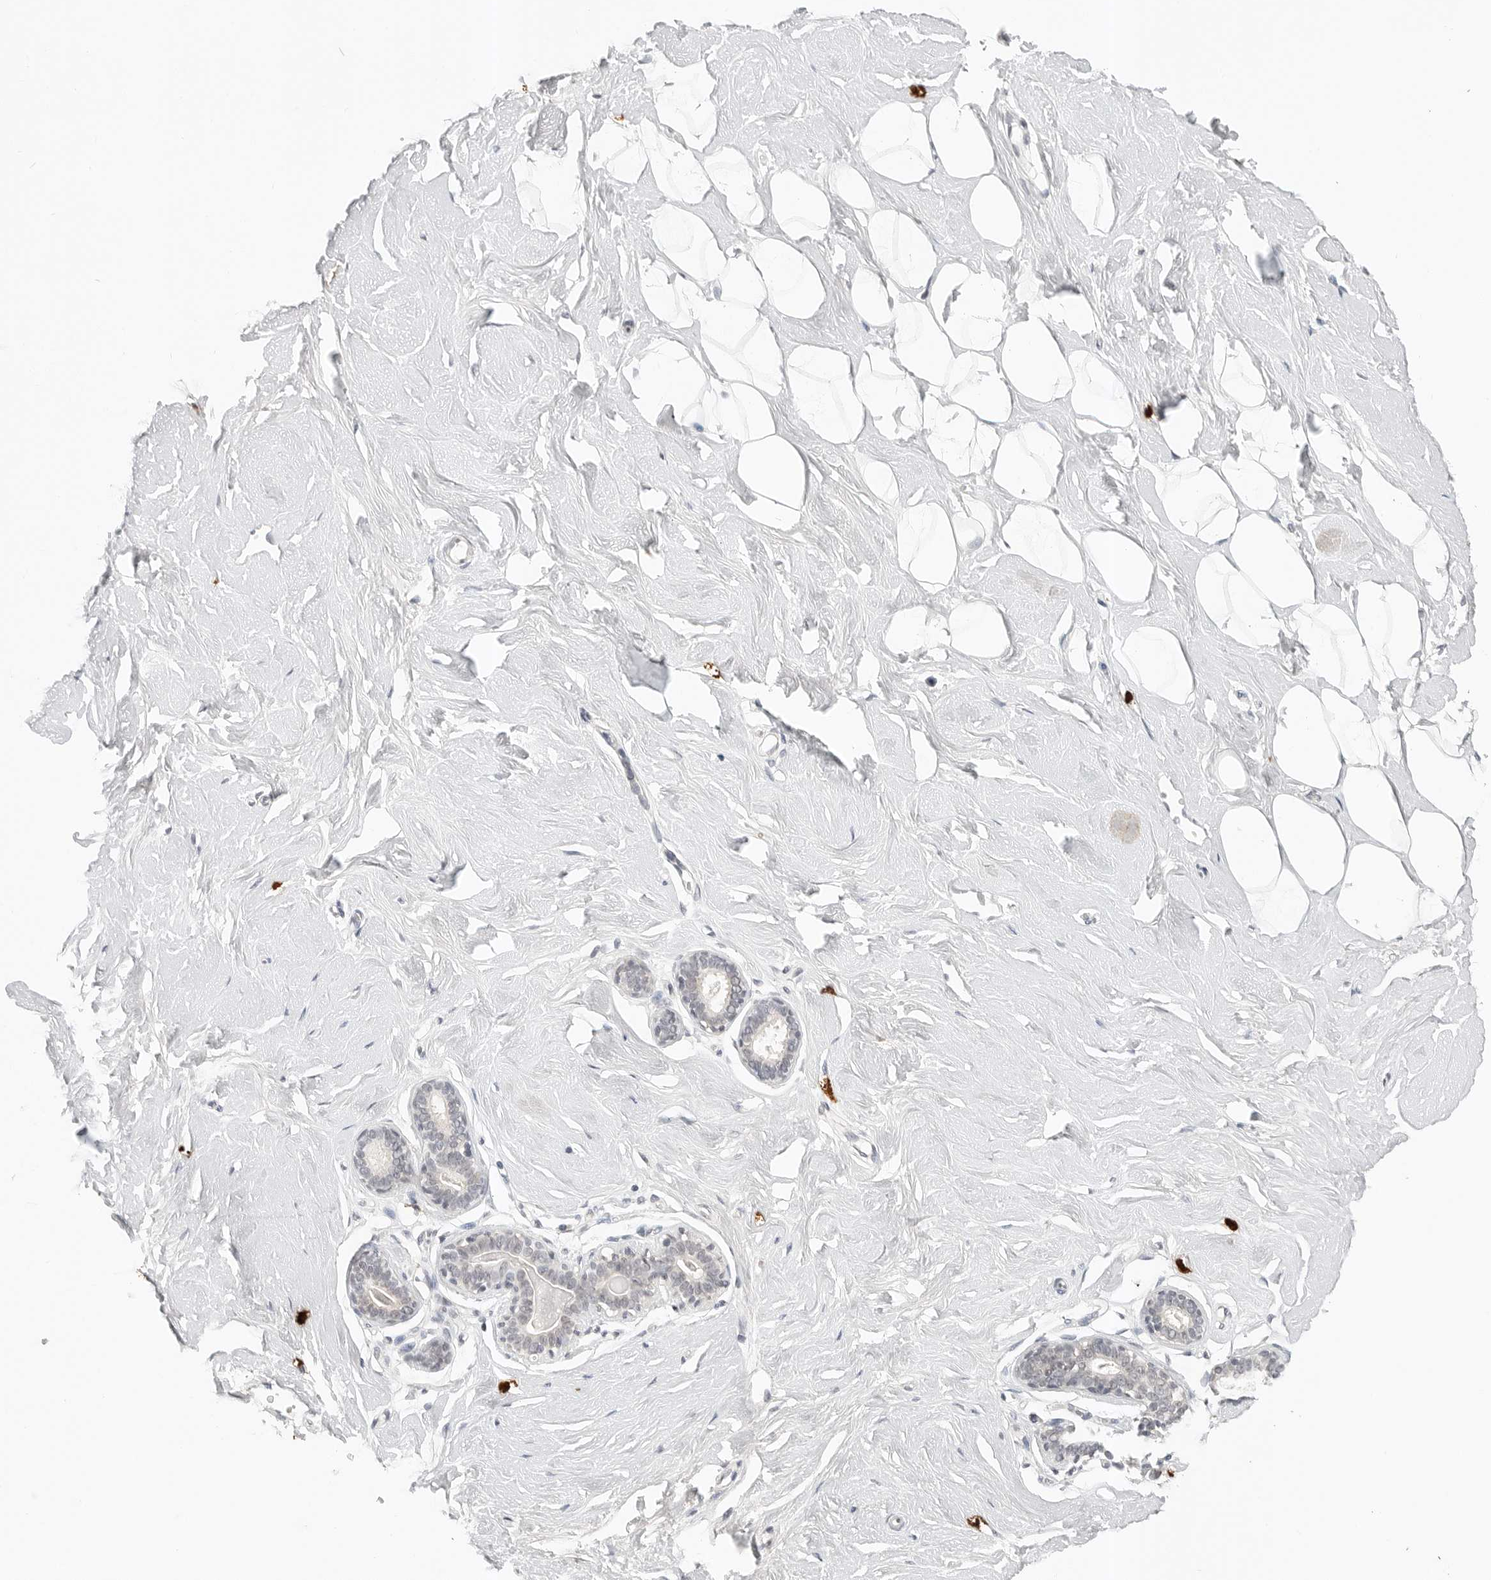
{"staining": {"intensity": "negative", "quantity": "none", "location": "none"}, "tissue": "breast", "cell_type": "Adipocytes", "image_type": "normal", "snomed": [{"axis": "morphology", "description": "Normal tissue, NOS"}, {"axis": "topography", "description": "Breast"}], "caption": "This image is of normal breast stained with immunohistochemistry (IHC) to label a protein in brown with the nuclei are counter-stained blue. There is no expression in adipocytes. (DAB (3,3'-diaminobenzidine) immunohistochemistry (IHC) with hematoxylin counter stain).", "gene": "IL24", "patient": {"sex": "female", "age": 23}}